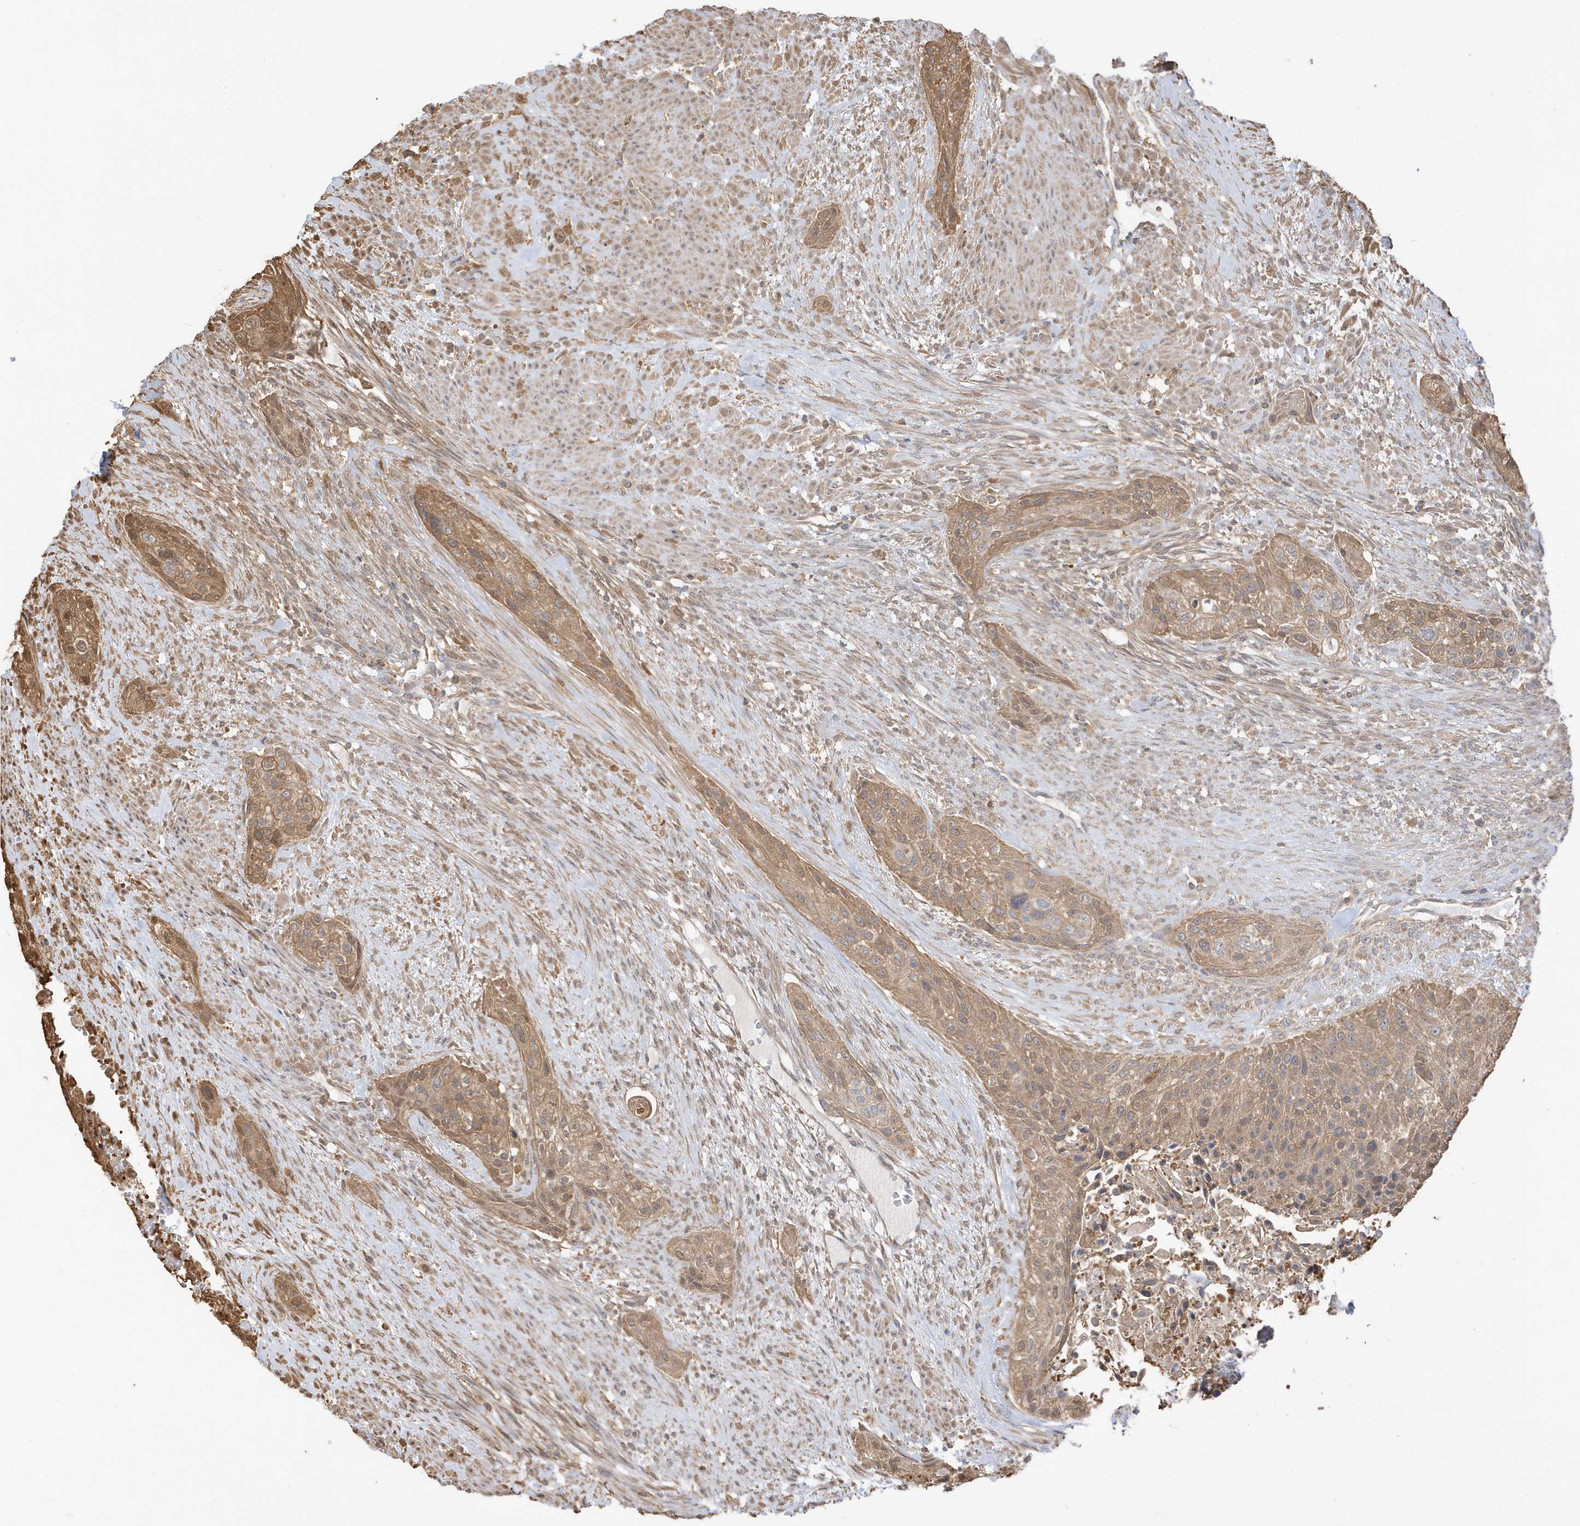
{"staining": {"intensity": "moderate", "quantity": ">75%", "location": "cytoplasmic/membranous"}, "tissue": "urothelial cancer", "cell_type": "Tumor cells", "image_type": "cancer", "snomed": [{"axis": "morphology", "description": "Urothelial carcinoma, High grade"}, {"axis": "topography", "description": "Urinary bladder"}], "caption": "About >75% of tumor cells in human urothelial cancer exhibit moderate cytoplasmic/membranous protein positivity as visualized by brown immunohistochemical staining.", "gene": "AZI2", "patient": {"sex": "male", "age": 35}}